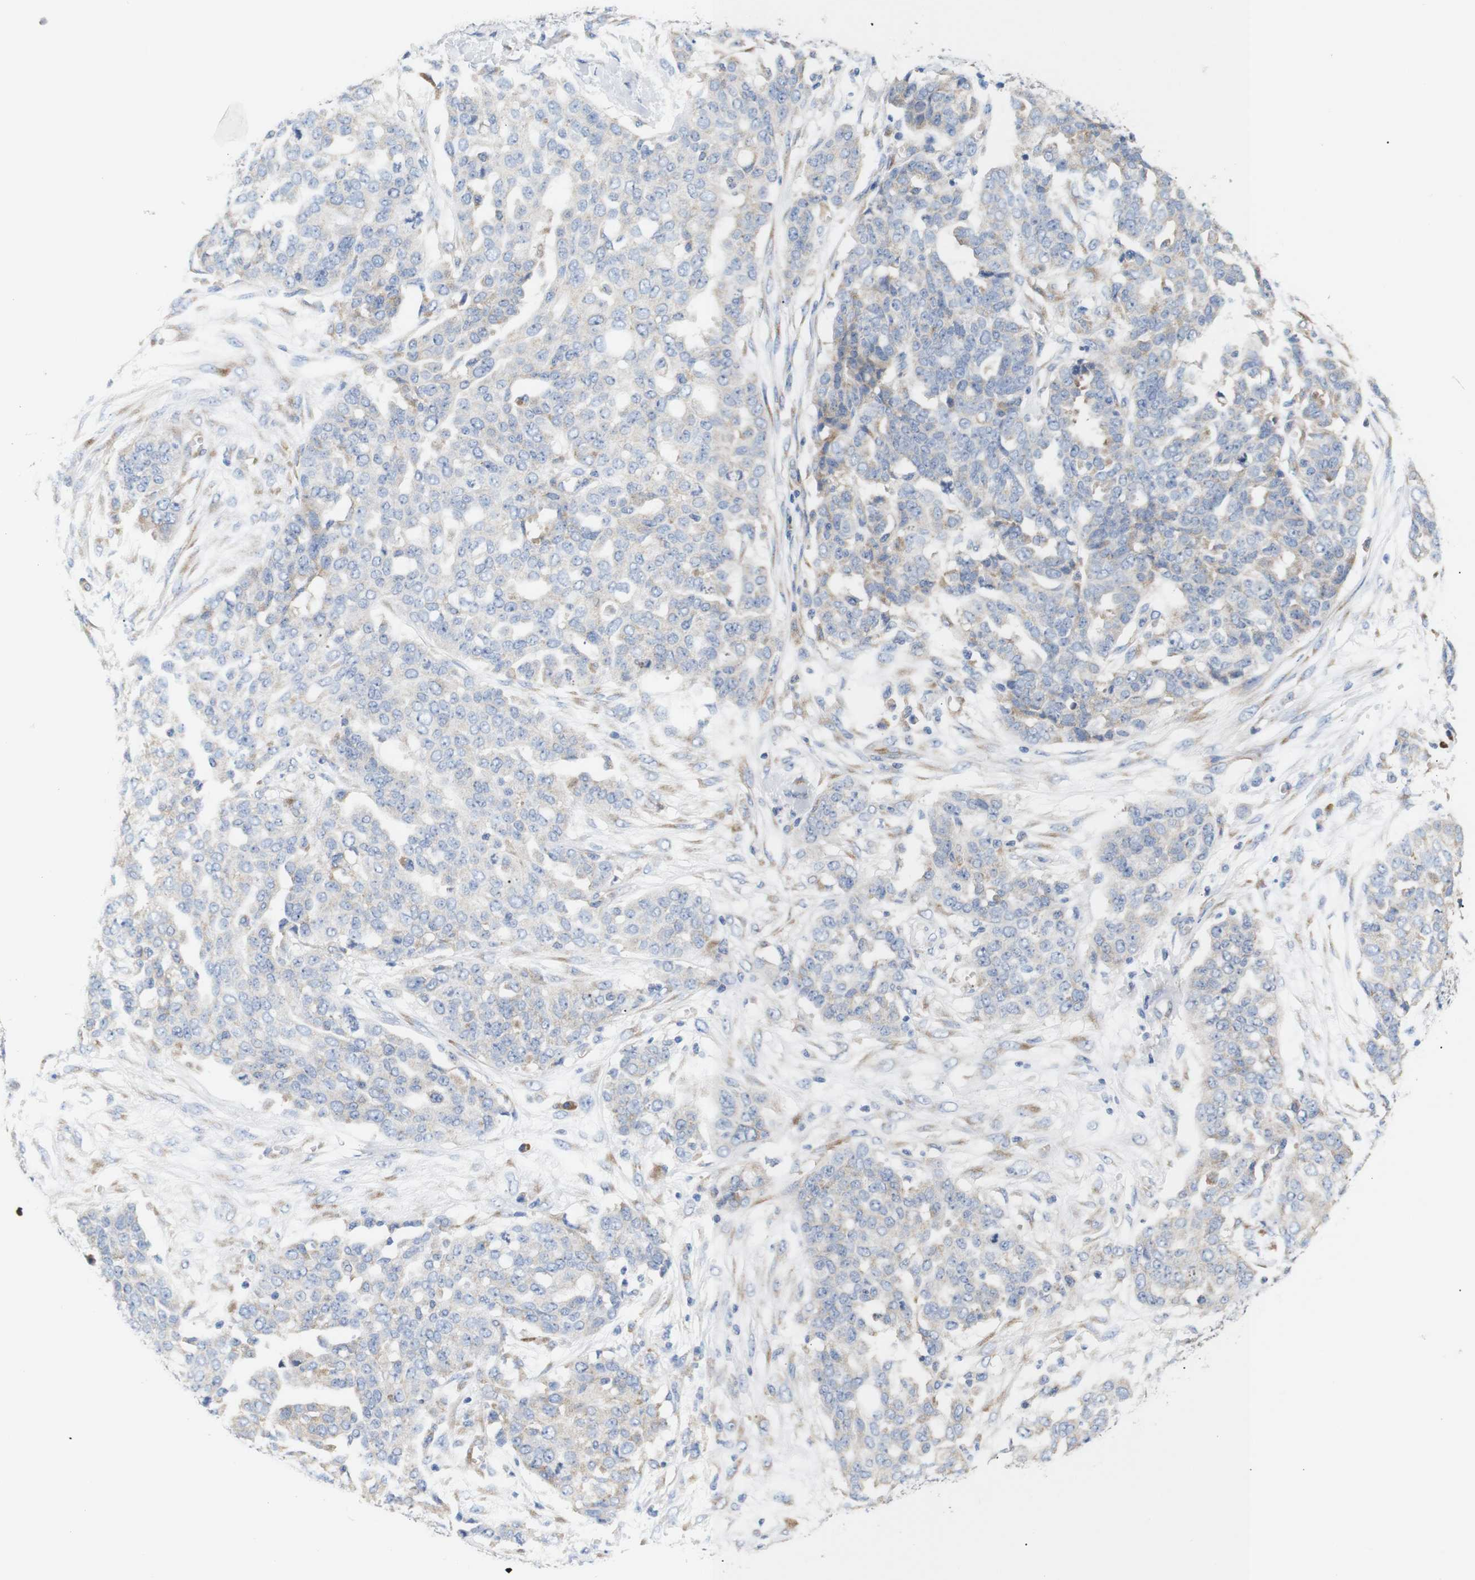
{"staining": {"intensity": "weak", "quantity": "25%-75%", "location": "cytoplasmic/membranous"}, "tissue": "ovarian cancer", "cell_type": "Tumor cells", "image_type": "cancer", "snomed": [{"axis": "morphology", "description": "Cystadenocarcinoma, serous, NOS"}, {"axis": "topography", "description": "Soft tissue"}, {"axis": "topography", "description": "Ovary"}], "caption": "Immunohistochemistry of human ovarian cancer exhibits low levels of weak cytoplasmic/membranous positivity in about 25%-75% of tumor cells. (DAB (3,3'-diaminobenzidine) = brown stain, brightfield microscopy at high magnification).", "gene": "TRIM5", "patient": {"sex": "female", "age": 57}}